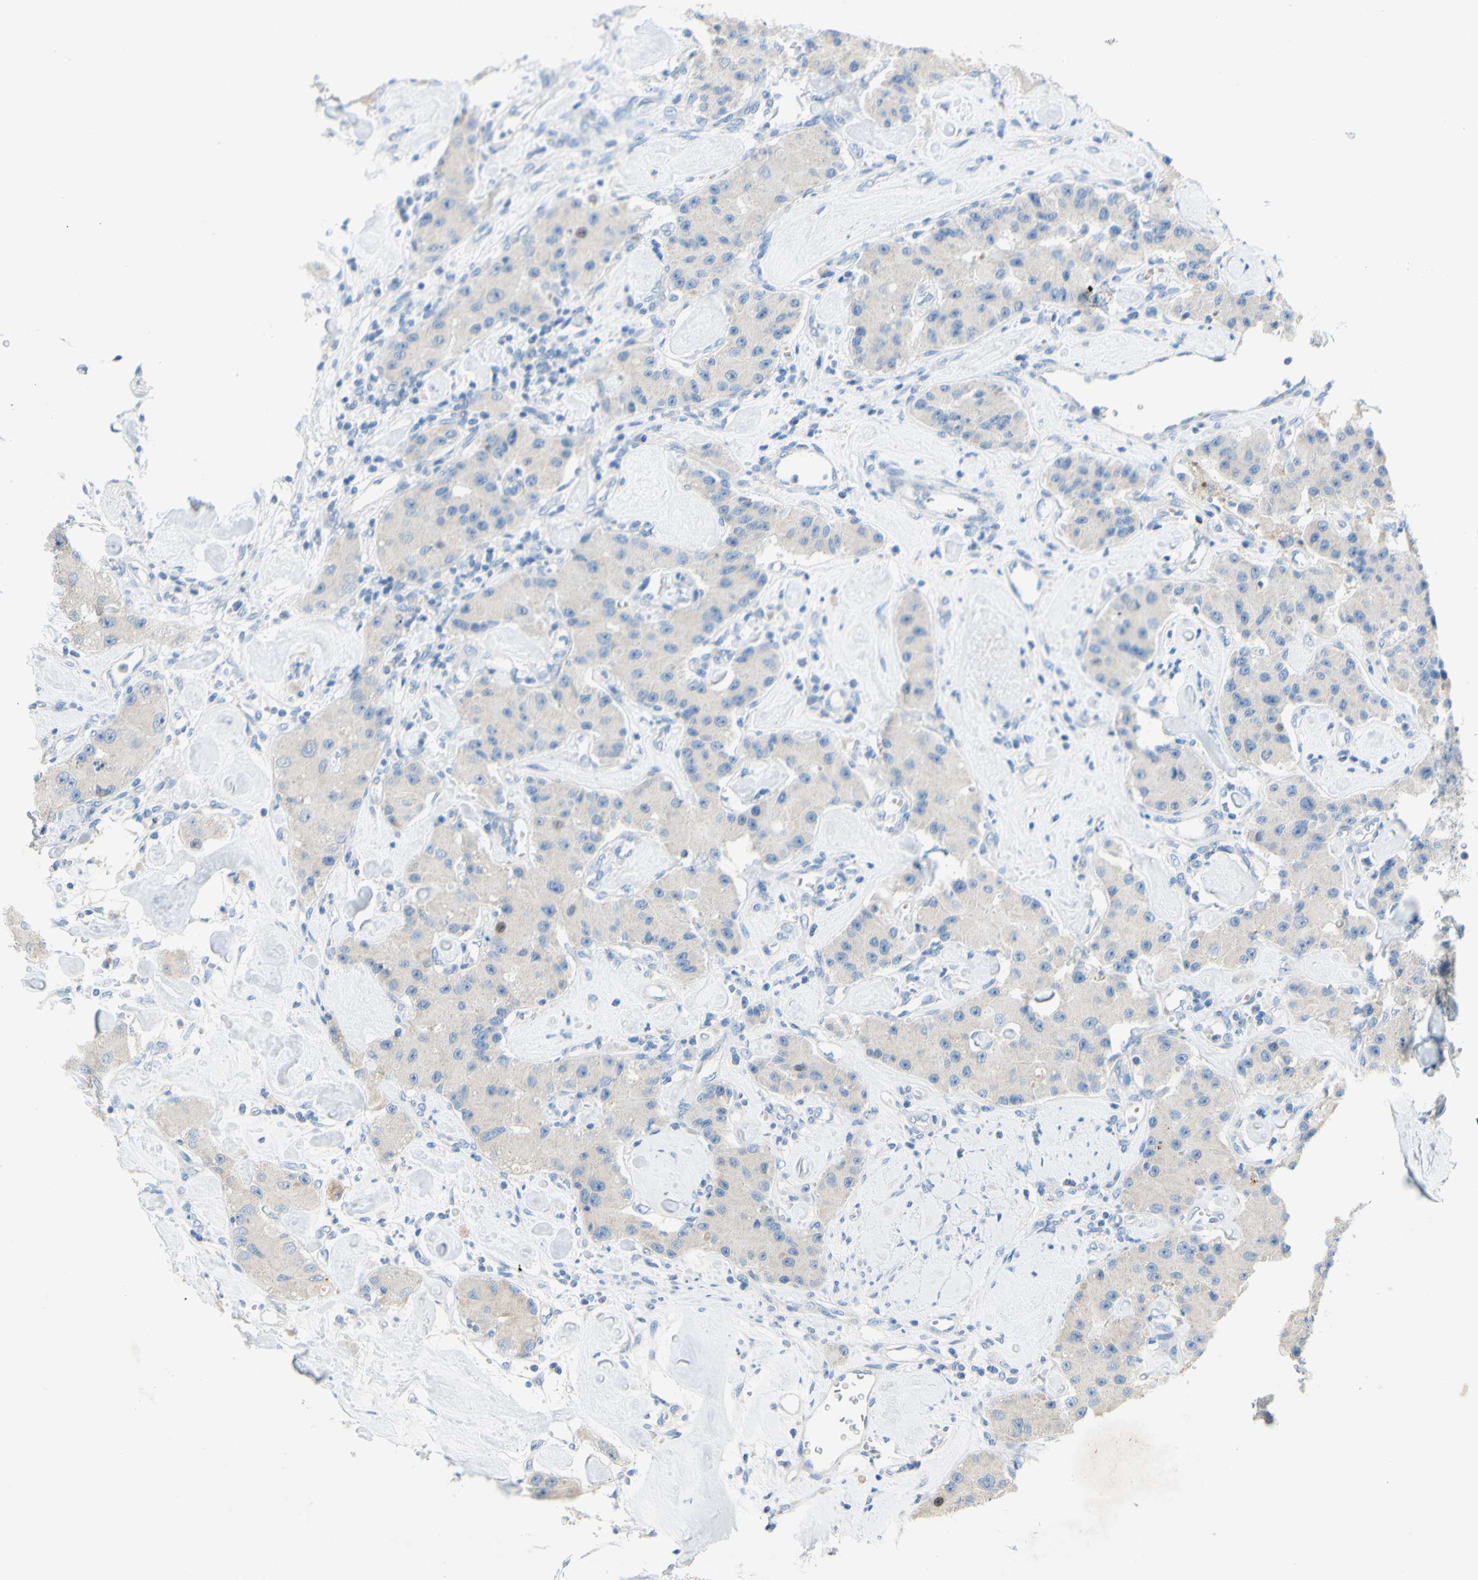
{"staining": {"intensity": "negative", "quantity": "none", "location": "none"}, "tissue": "carcinoid", "cell_type": "Tumor cells", "image_type": "cancer", "snomed": [{"axis": "morphology", "description": "Carcinoid, malignant, NOS"}, {"axis": "topography", "description": "Pancreas"}], "caption": "Immunohistochemistry image of human carcinoid (malignant) stained for a protein (brown), which exhibits no expression in tumor cells.", "gene": "ACADL", "patient": {"sex": "male", "age": 41}}